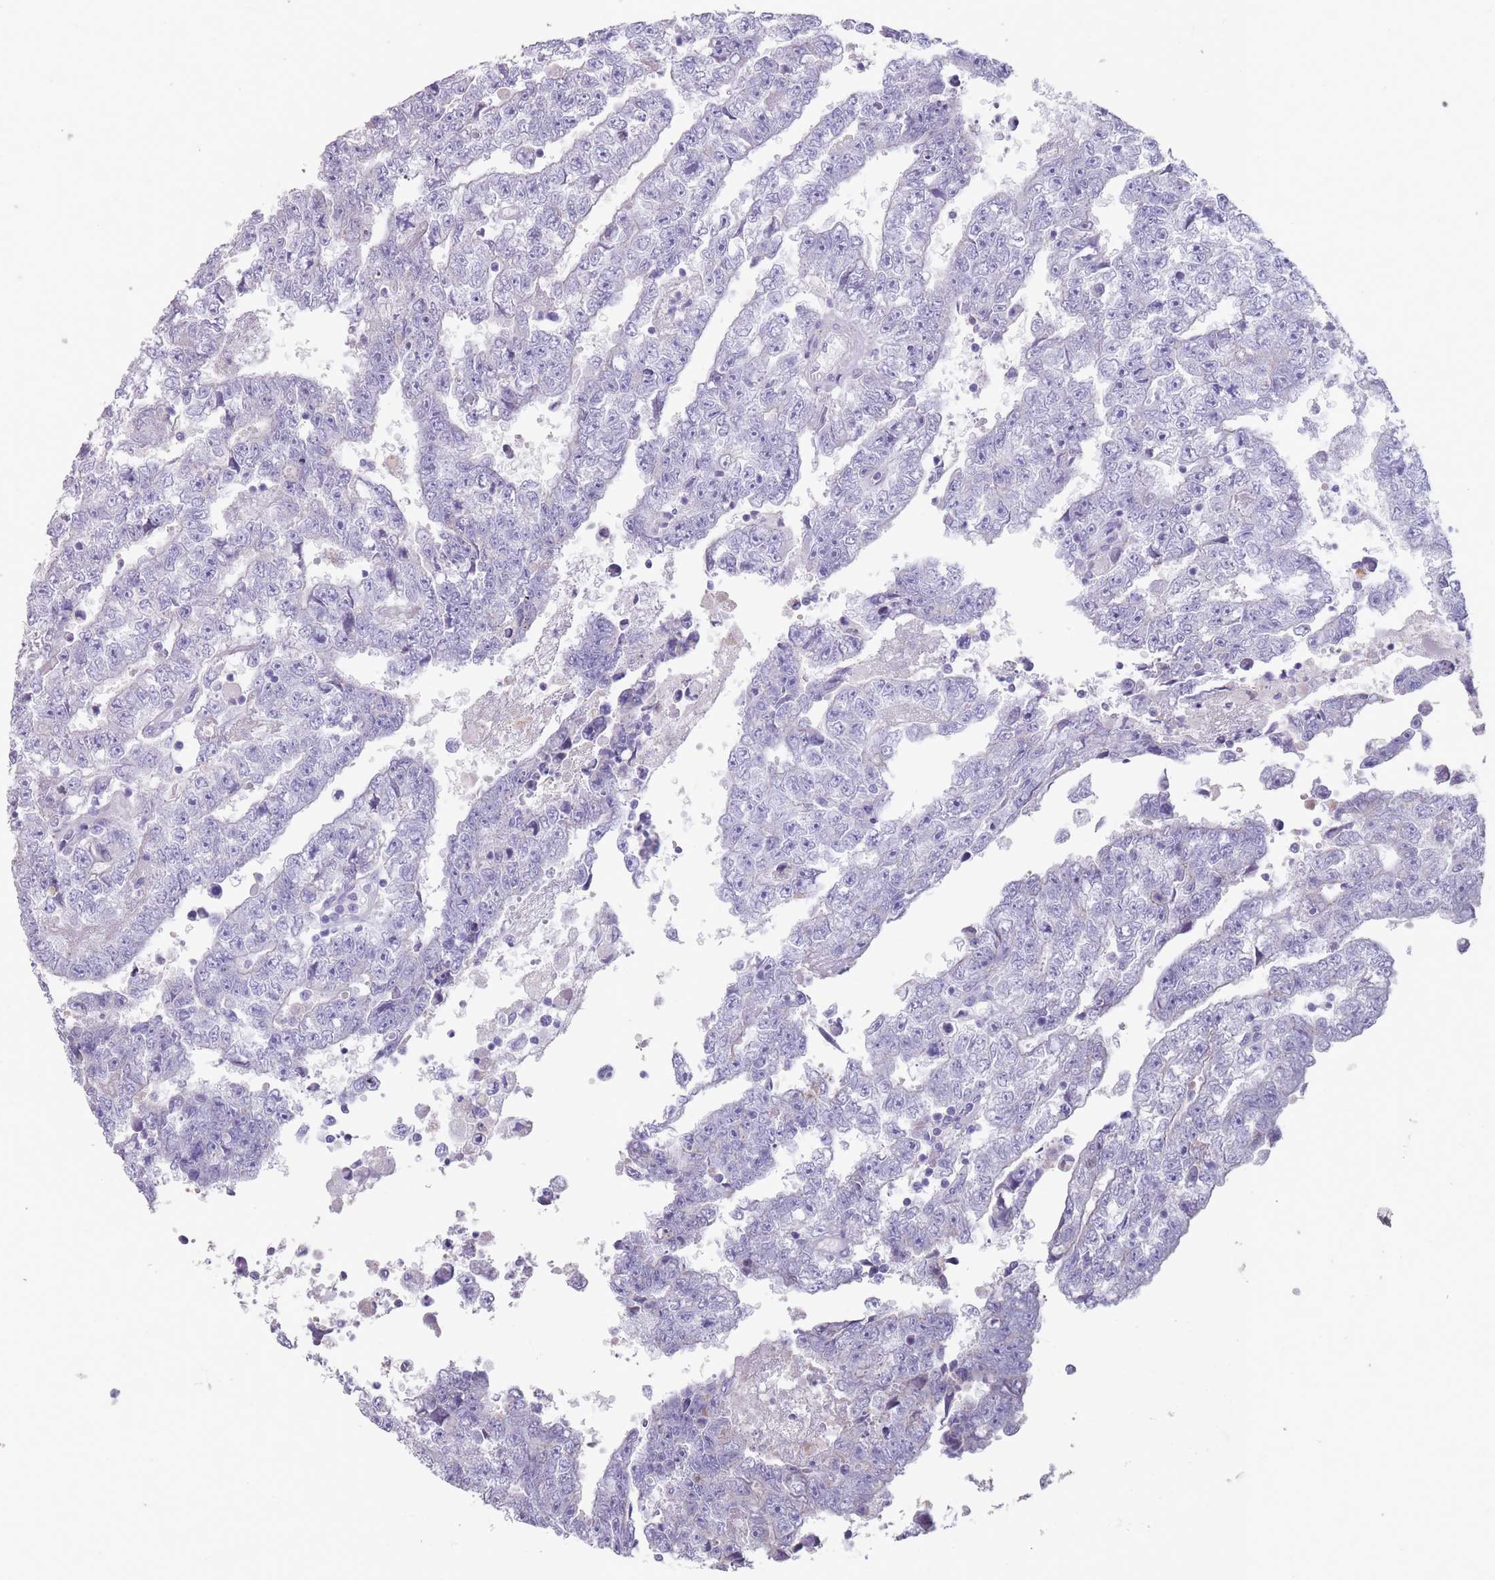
{"staining": {"intensity": "negative", "quantity": "none", "location": "none"}, "tissue": "testis cancer", "cell_type": "Tumor cells", "image_type": "cancer", "snomed": [{"axis": "morphology", "description": "Carcinoma, Embryonal, NOS"}, {"axis": "topography", "description": "Testis"}], "caption": "Immunohistochemistry micrograph of neoplastic tissue: testis embryonal carcinoma stained with DAB shows no significant protein expression in tumor cells. (Stains: DAB (3,3'-diaminobenzidine) IHC with hematoxylin counter stain, Microscopy: brightfield microscopy at high magnification).", "gene": "RHBG", "patient": {"sex": "male", "age": 25}}